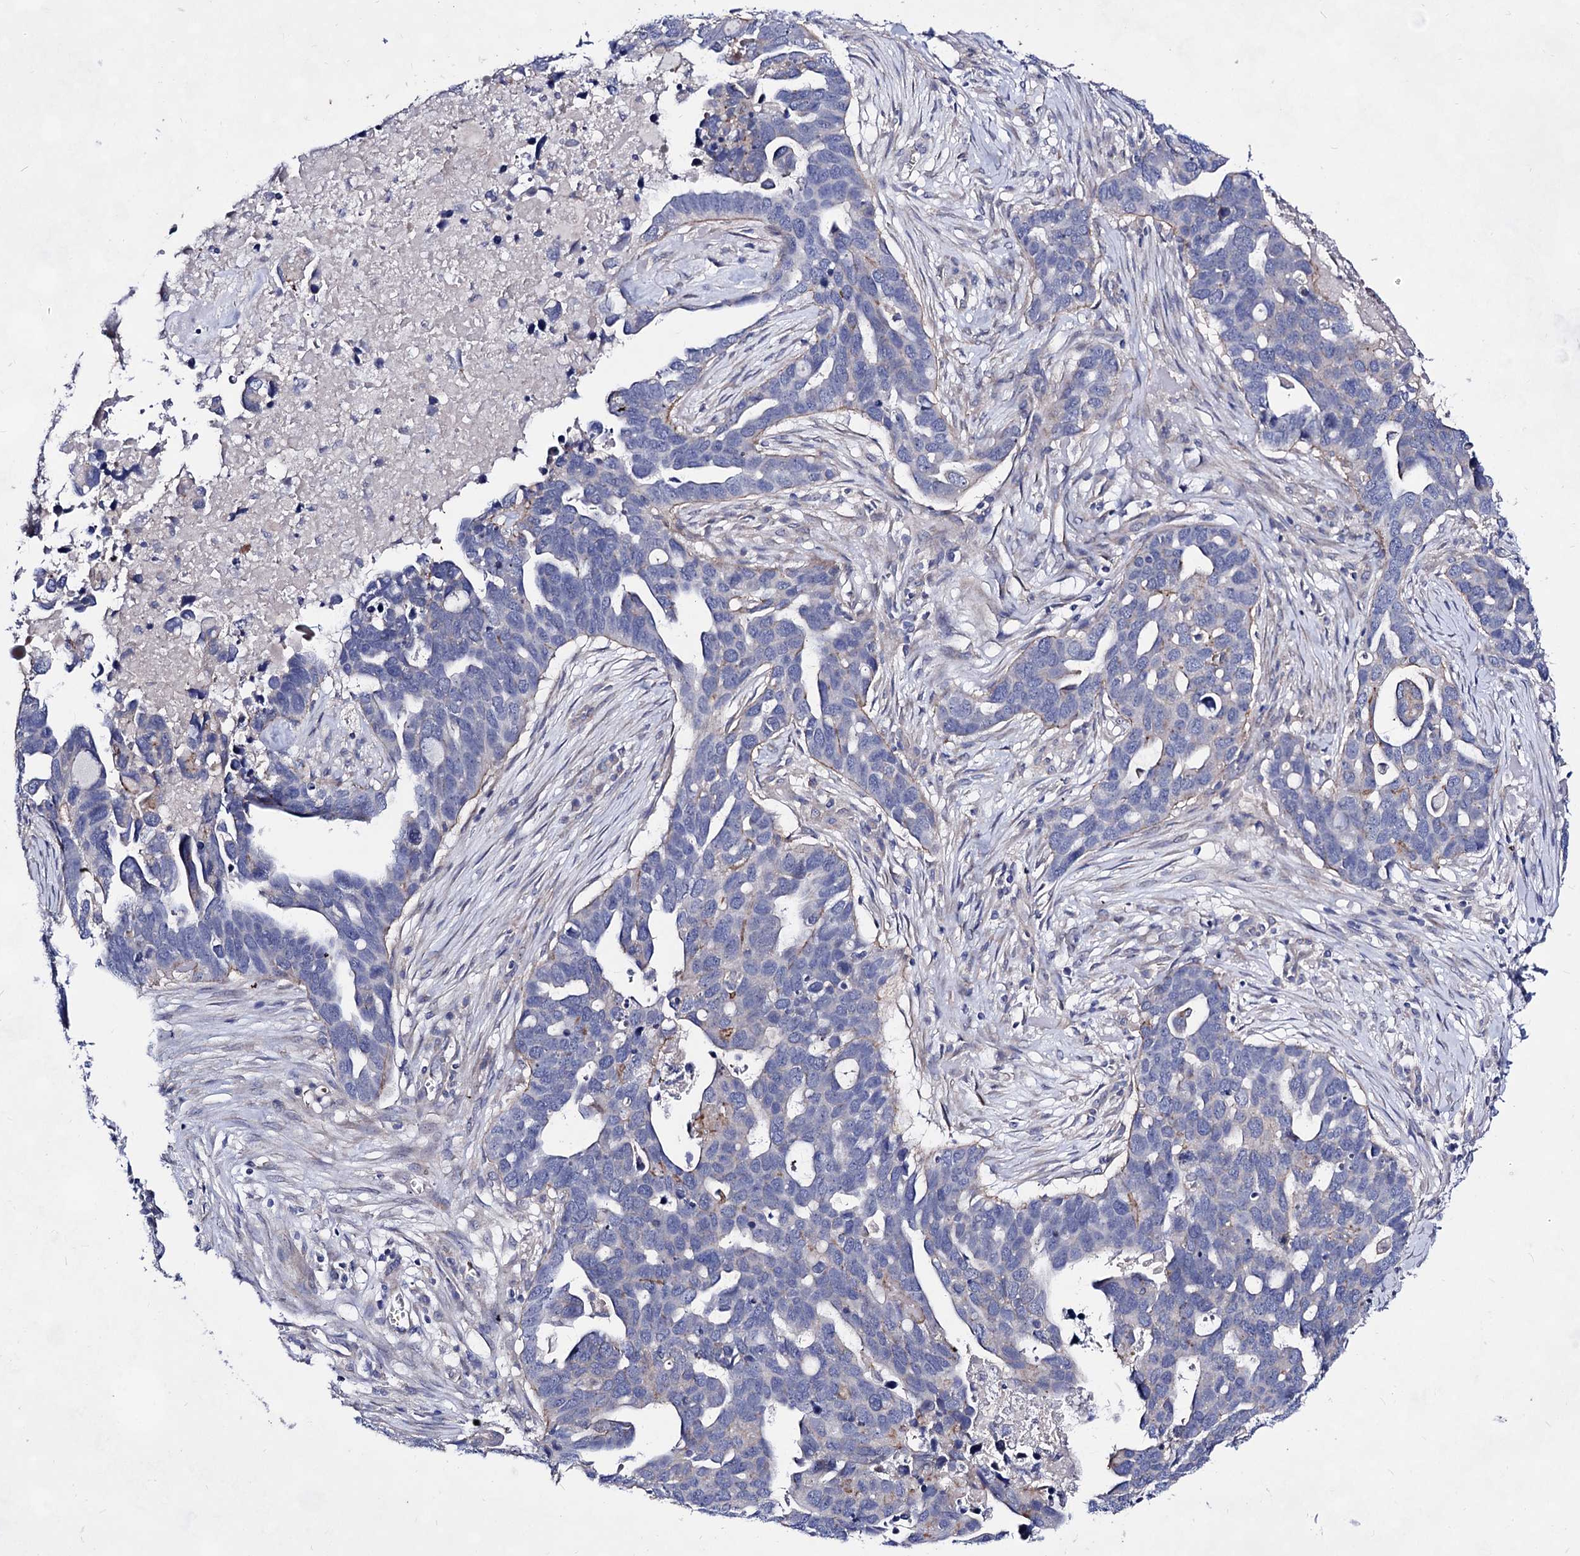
{"staining": {"intensity": "negative", "quantity": "none", "location": "none"}, "tissue": "ovarian cancer", "cell_type": "Tumor cells", "image_type": "cancer", "snomed": [{"axis": "morphology", "description": "Cystadenocarcinoma, serous, NOS"}, {"axis": "topography", "description": "Ovary"}], "caption": "Immunohistochemical staining of human ovarian cancer exhibits no significant positivity in tumor cells.", "gene": "PLIN1", "patient": {"sex": "female", "age": 54}}